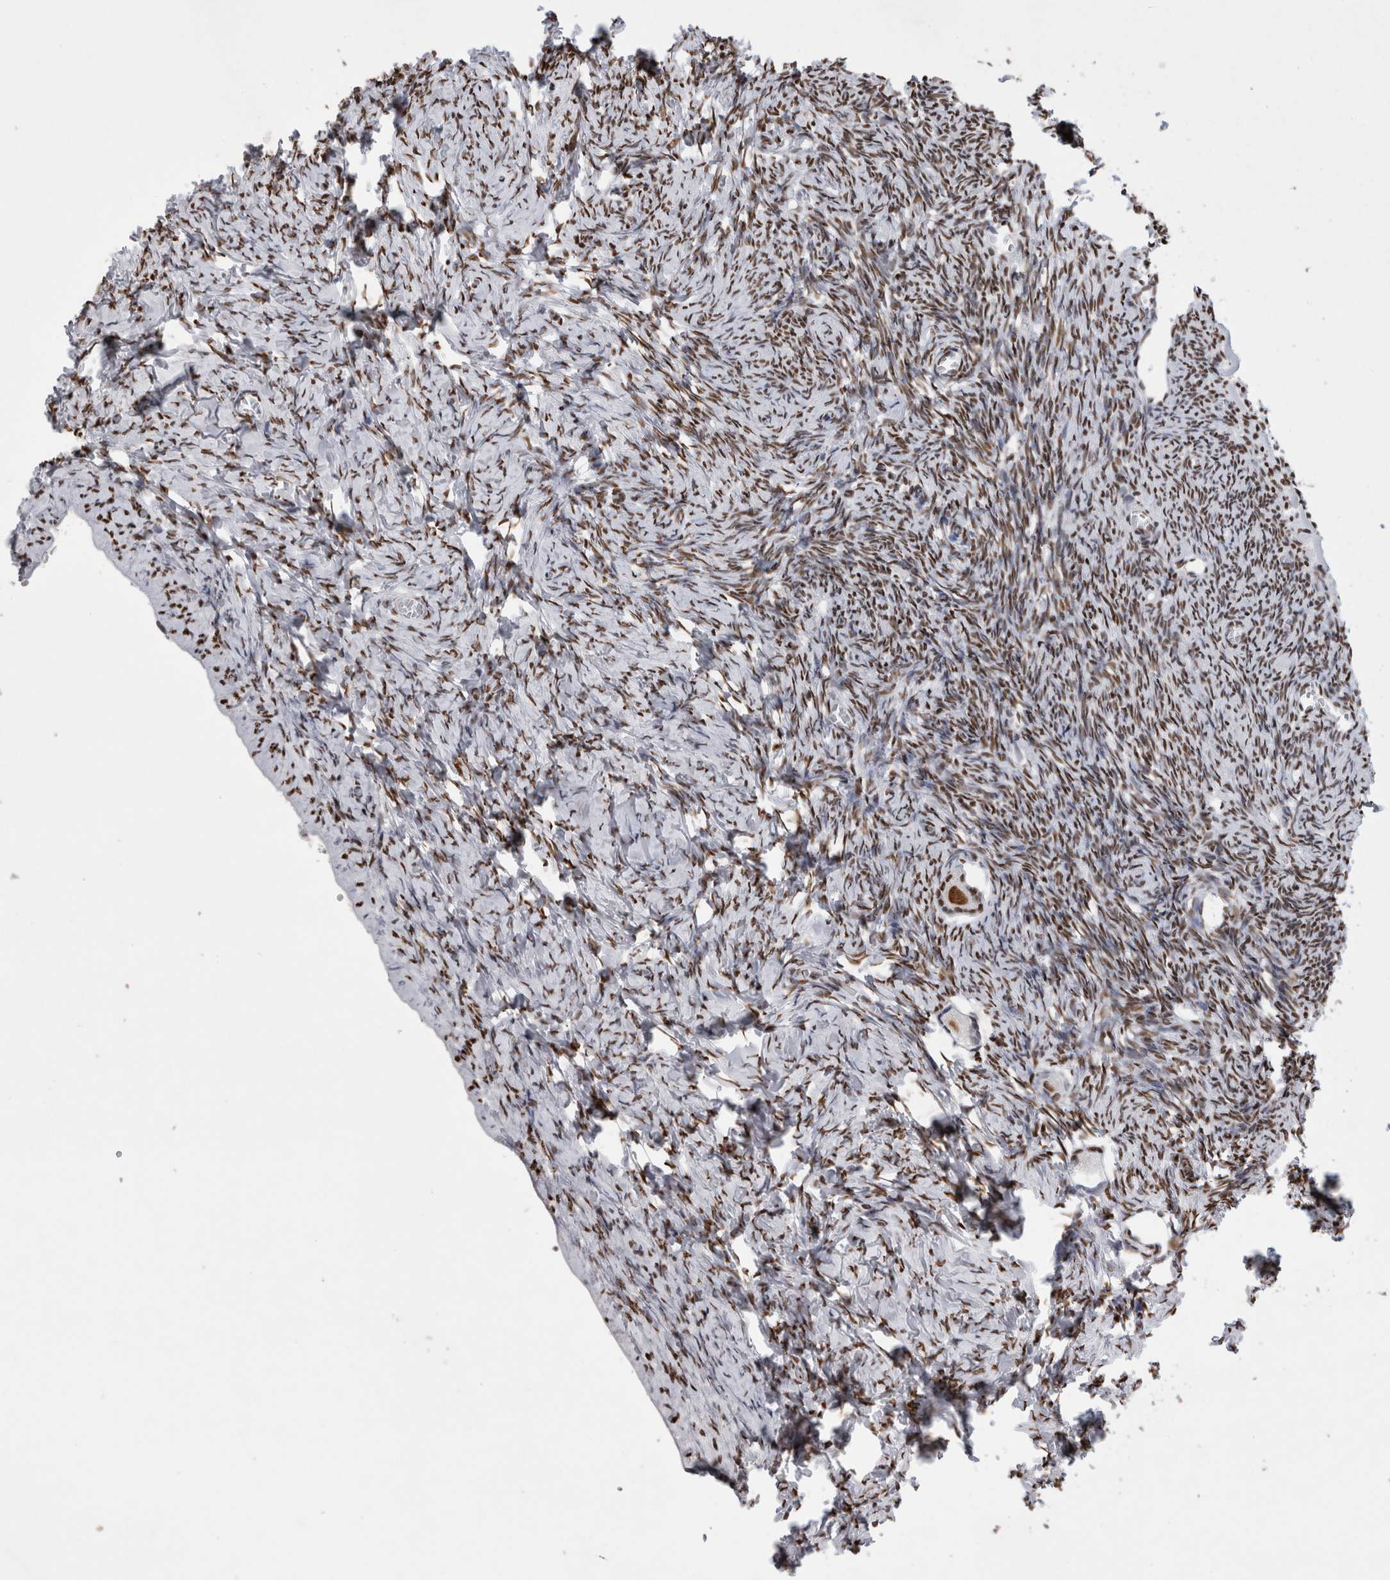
{"staining": {"intensity": "strong", "quantity": "25%-75%", "location": "nuclear"}, "tissue": "ovary", "cell_type": "Follicle cells", "image_type": "normal", "snomed": [{"axis": "morphology", "description": "Normal tissue, NOS"}, {"axis": "topography", "description": "Ovary"}], "caption": "Immunohistochemistry image of normal ovary: human ovary stained using immunohistochemistry demonstrates high levels of strong protein expression localized specifically in the nuclear of follicle cells, appearing as a nuclear brown color.", "gene": "ALPK3", "patient": {"sex": "female", "age": 27}}